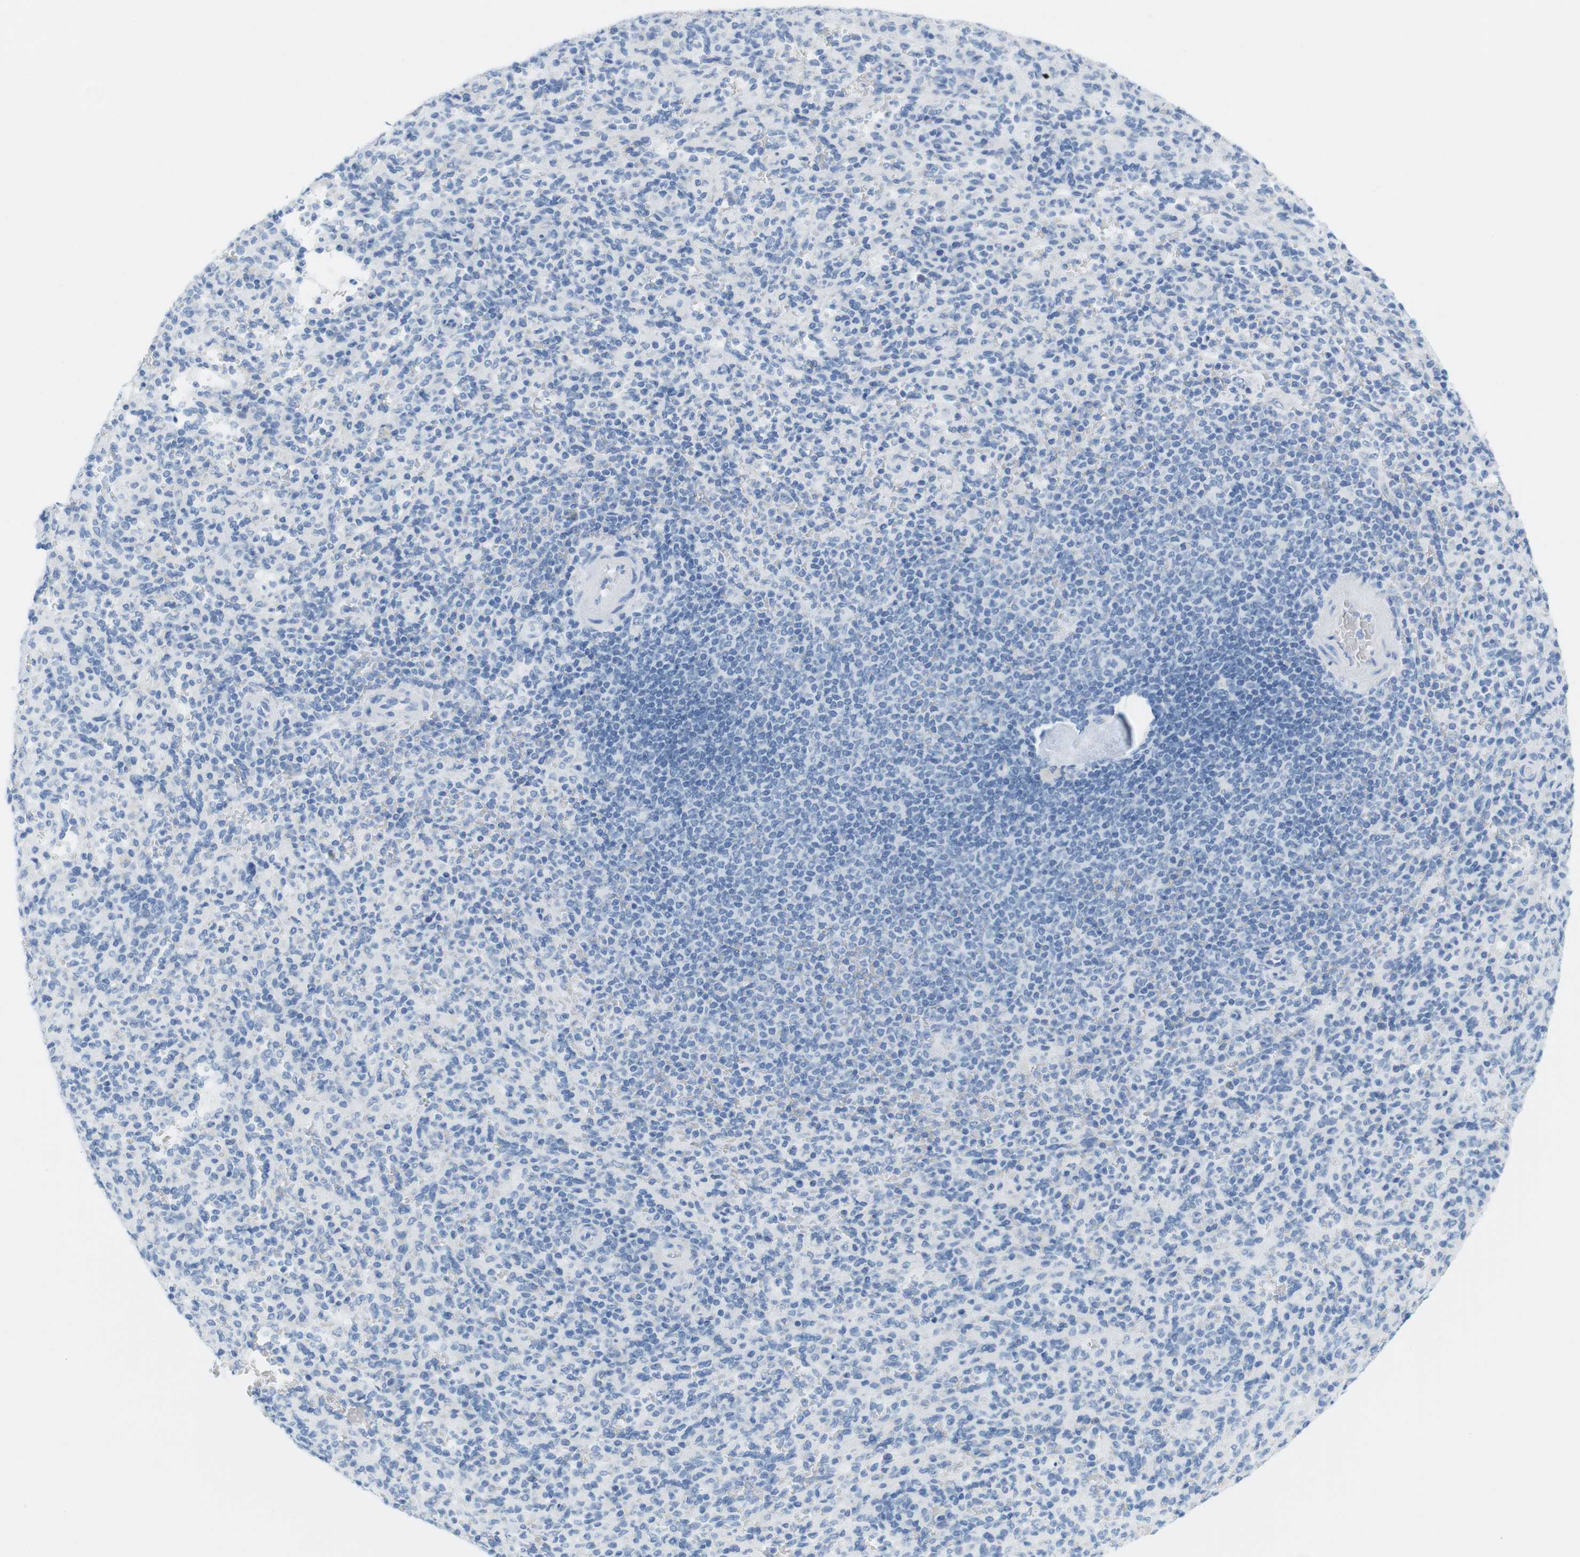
{"staining": {"intensity": "negative", "quantity": "none", "location": "none"}, "tissue": "spleen", "cell_type": "Cells in red pulp", "image_type": "normal", "snomed": [{"axis": "morphology", "description": "Normal tissue, NOS"}, {"axis": "topography", "description": "Spleen"}], "caption": "This is an IHC image of normal spleen. There is no expression in cells in red pulp.", "gene": "TNNT2", "patient": {"sex": "male", "age": 36}}